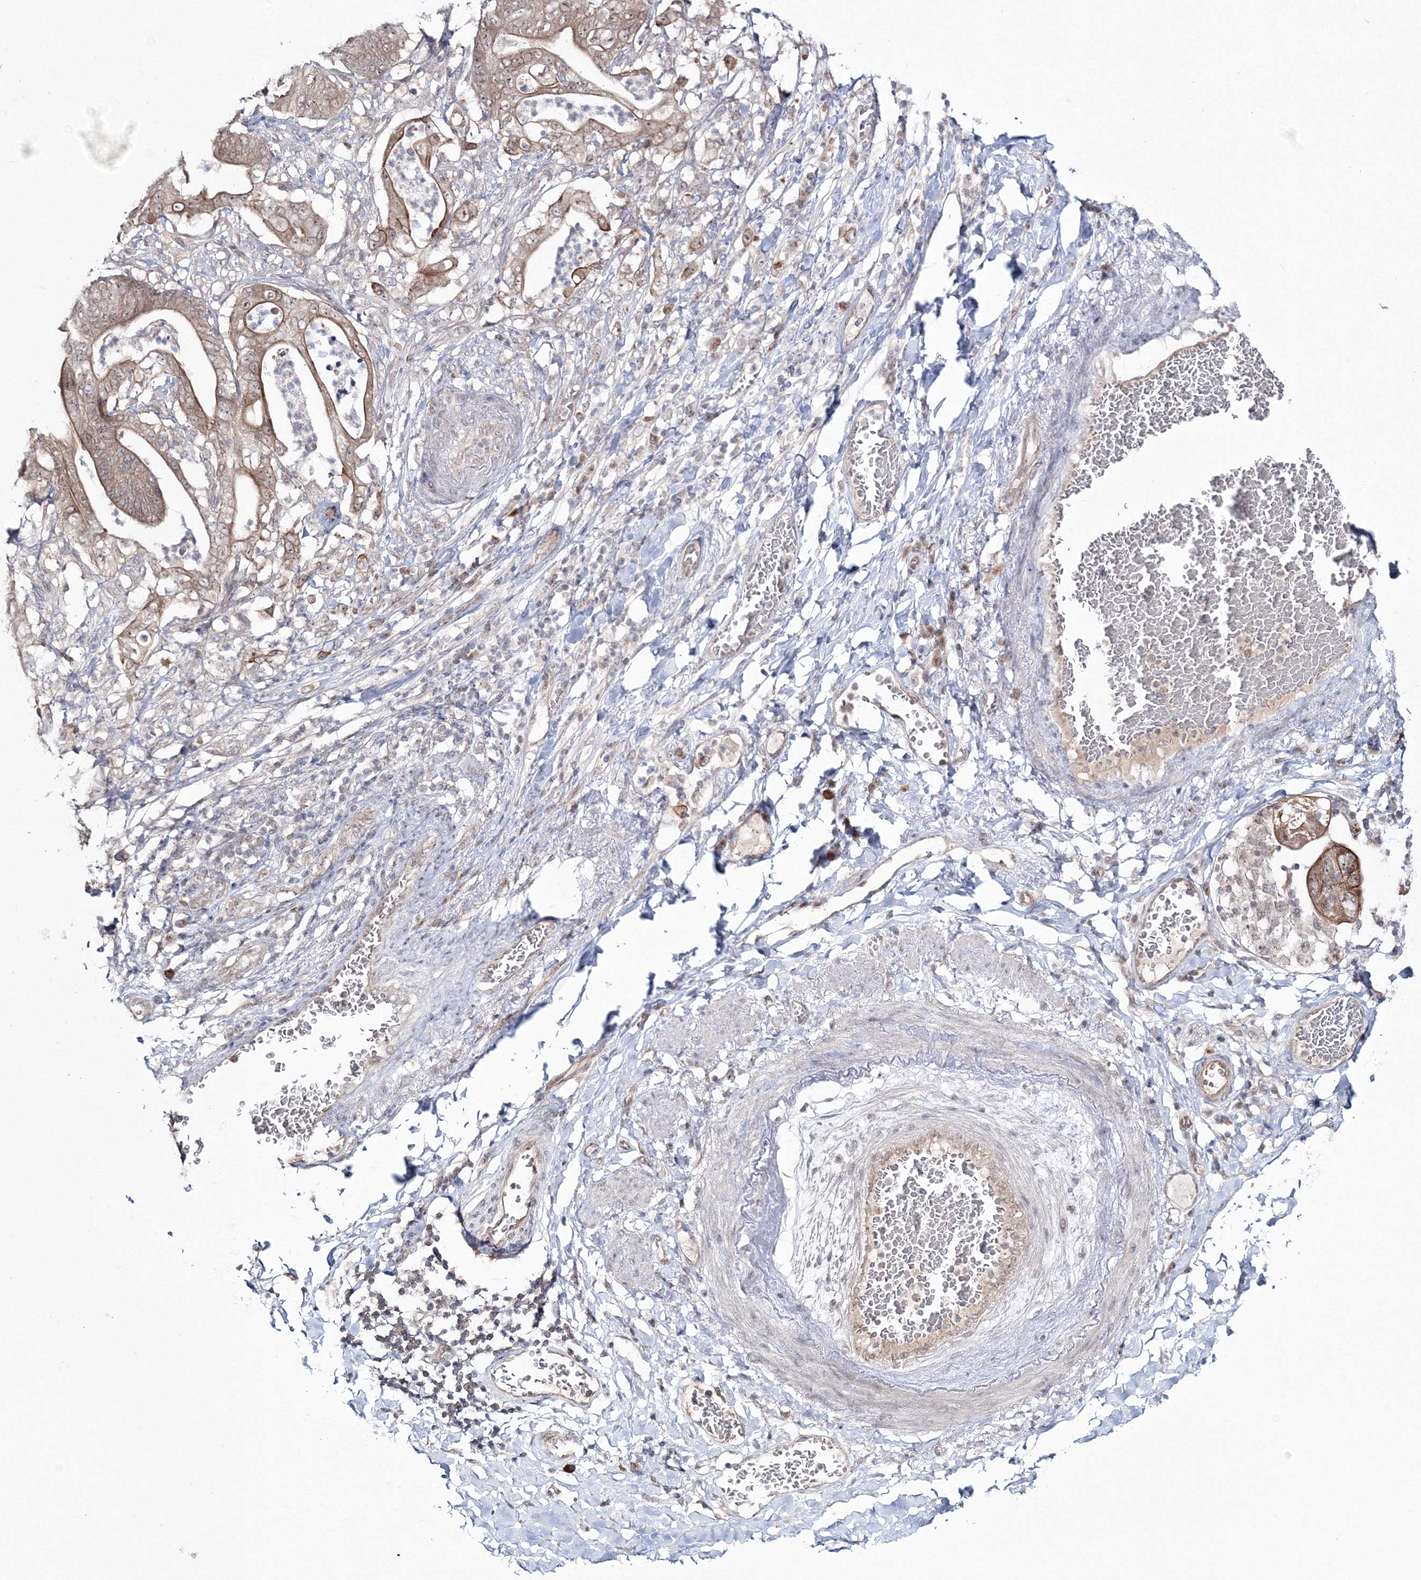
{"staining": {"intensity": "moderate", "quantity": ">75%", "location": "cytoplasmic/membranous"}, "tissue": "stomach cancer", "cell_type": "Tumor cells", "image_type": "cancer", "snomed": [{"axis": "morphology", "description": "Adenocarcinoma, NOS"}, {"axis": "topography", "description": "Stomach"}], "caption": "Immunohistochemical staining of human stomach cancer reveals moderate cytoplasmic/membranous protein positivity in about >75% of tumor cells.", "gene": "ZFAND6", "patient": {"sex": "female", "age": 73}}